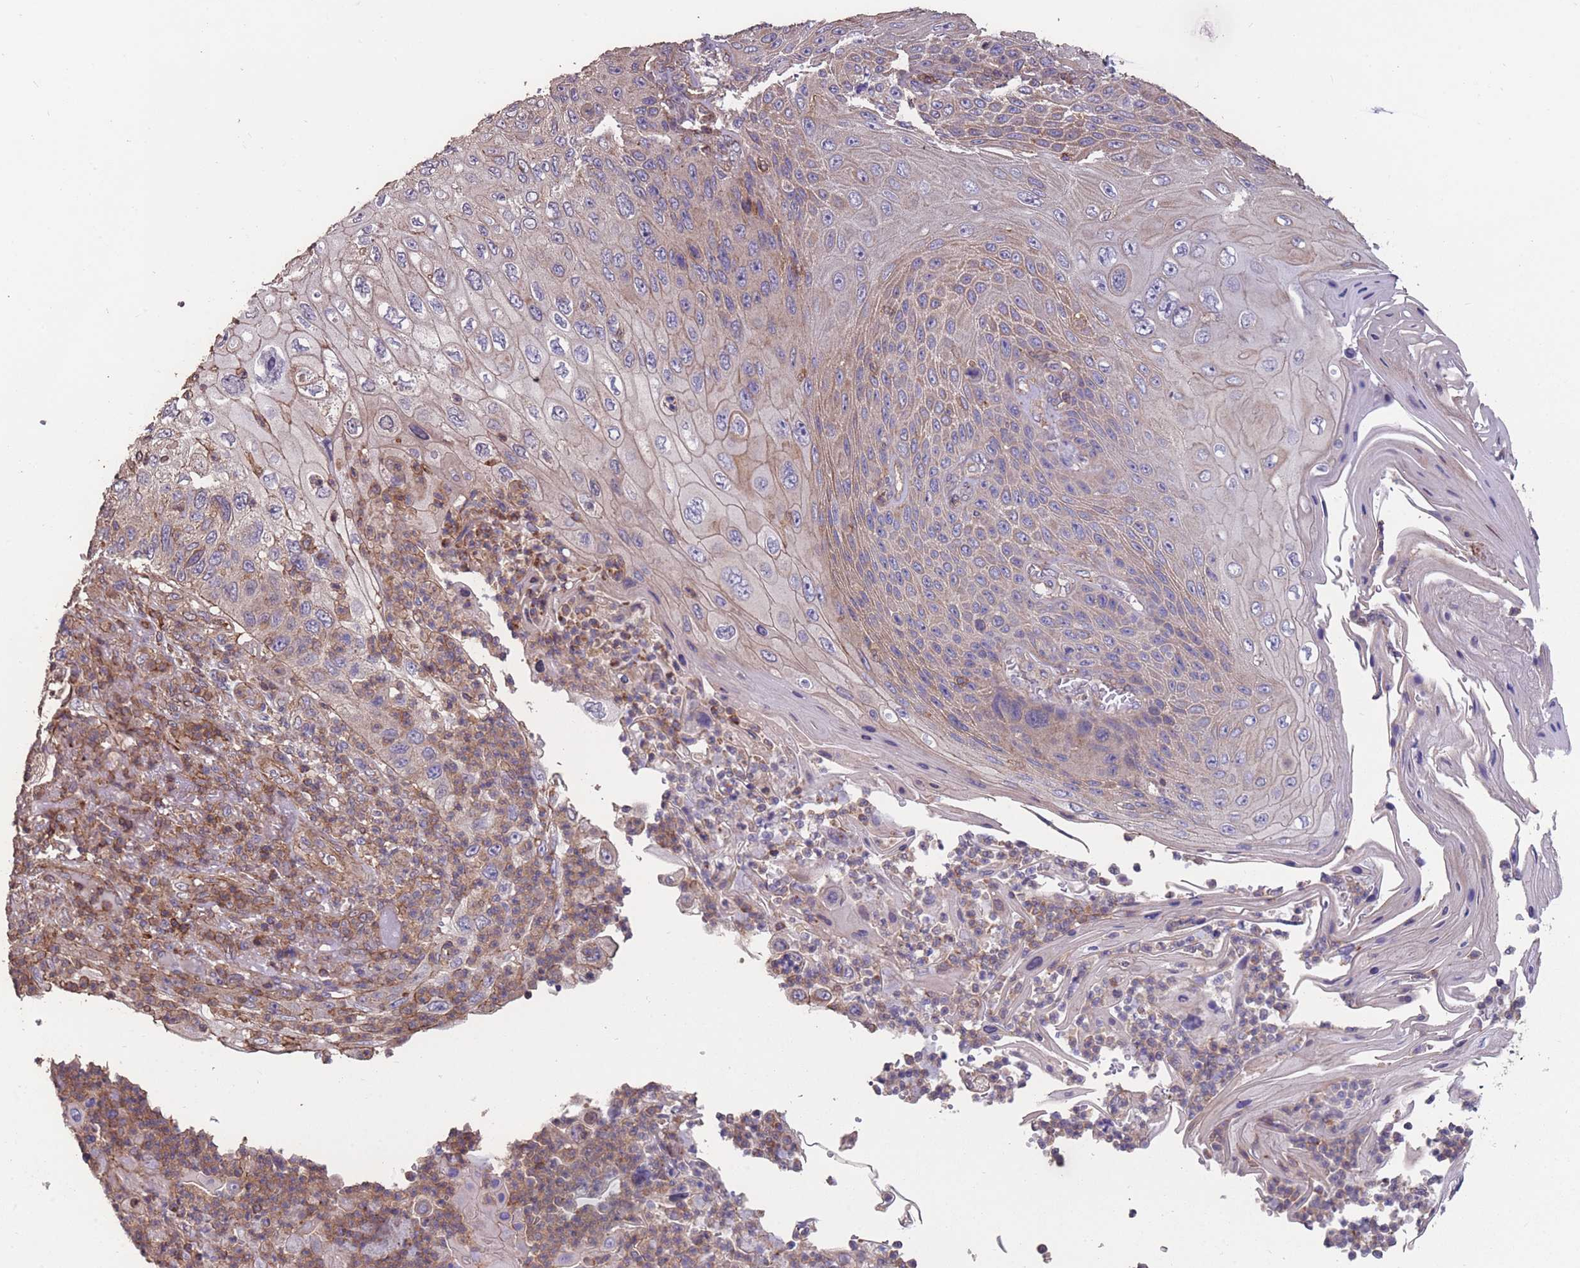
{"staining": {"intensity": "negative", "quantity": "none", "location": "none"}, "tissue": "skin cancer", "cell_type": "Tumor cells", "image_type": "cancer", "snomed": [{"axis": "morphology", "description": "Squamous cell carcinoma, NOS"}, {"axis": "topography", "description": "Skin"}], "caption": "Immunohistochemical staining of human squamous cell carcinoma (skin) demonstrates no significant positivity in tumor cells.", "gene": "NUDT21", "patient": {"sex": "female", "age": 88}}